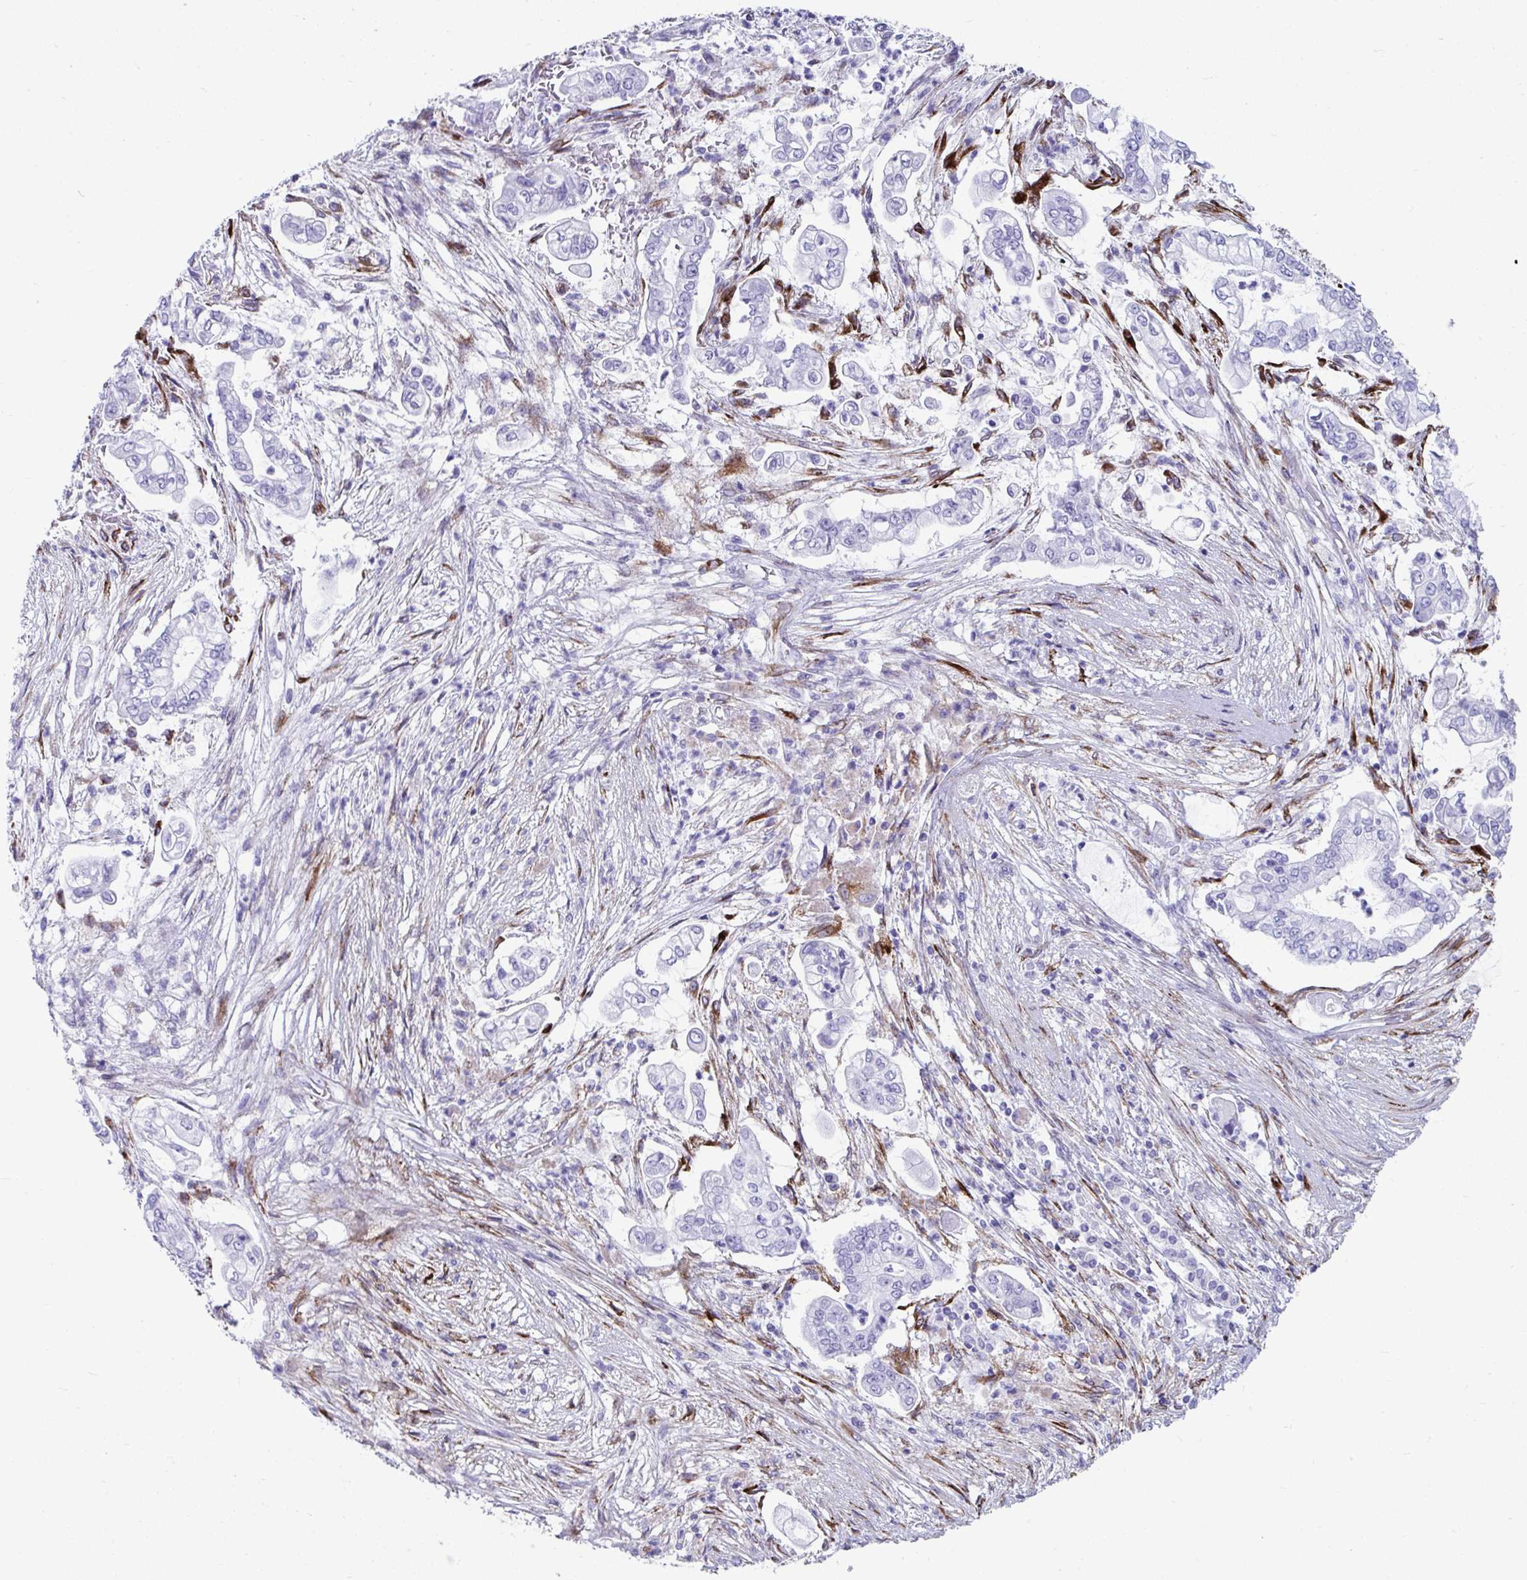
{"staining": {"intensity": "negative", "quantity": "none", "location": "none"}, "tissue": "pancreatic cancer", "cell_type": "Tumor cells", "image_type": "cancer", "snomed": [{"axis": "morphology", "description": "Adenocarcinoma, NOS"}, {"axis": "topography", "description": "Pancreas"}], "caption": "Tumor cells are negative for brown protein staining in adenocarcinoma (pancreatic).", "gene": "GRXCR2", "patient": {"sex": "female", "age": 69}}